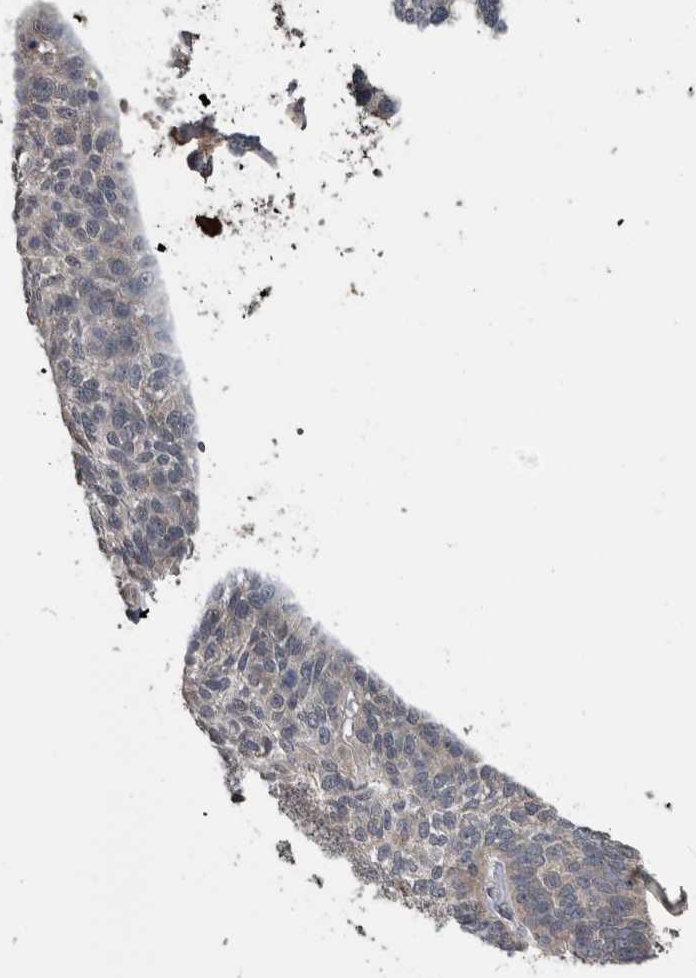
{"staining": {"intensity": "negative", "quantity": "none", "location": "none"}, "tissue": "skin cancer", "cell_type": "Tumor cells", "image_type": "cancer", "snomed": [{"axis": "morphology", "description": "Basal cell carcinoma"}, {"axis": "topography", "description": "Skin"}], "caption": "Immunohistochemistry histopathology image of skin basal cell carcinoma stained for a protein (brown), which displays no staining in tumor cells. (Brightfield microscopy of DAB (3,3'-diaminobenzidine) immunohistochemistry (IHC) at high magnification).", "gene": "ANXA13", "patient": {"sex": "male", "age": 85}}